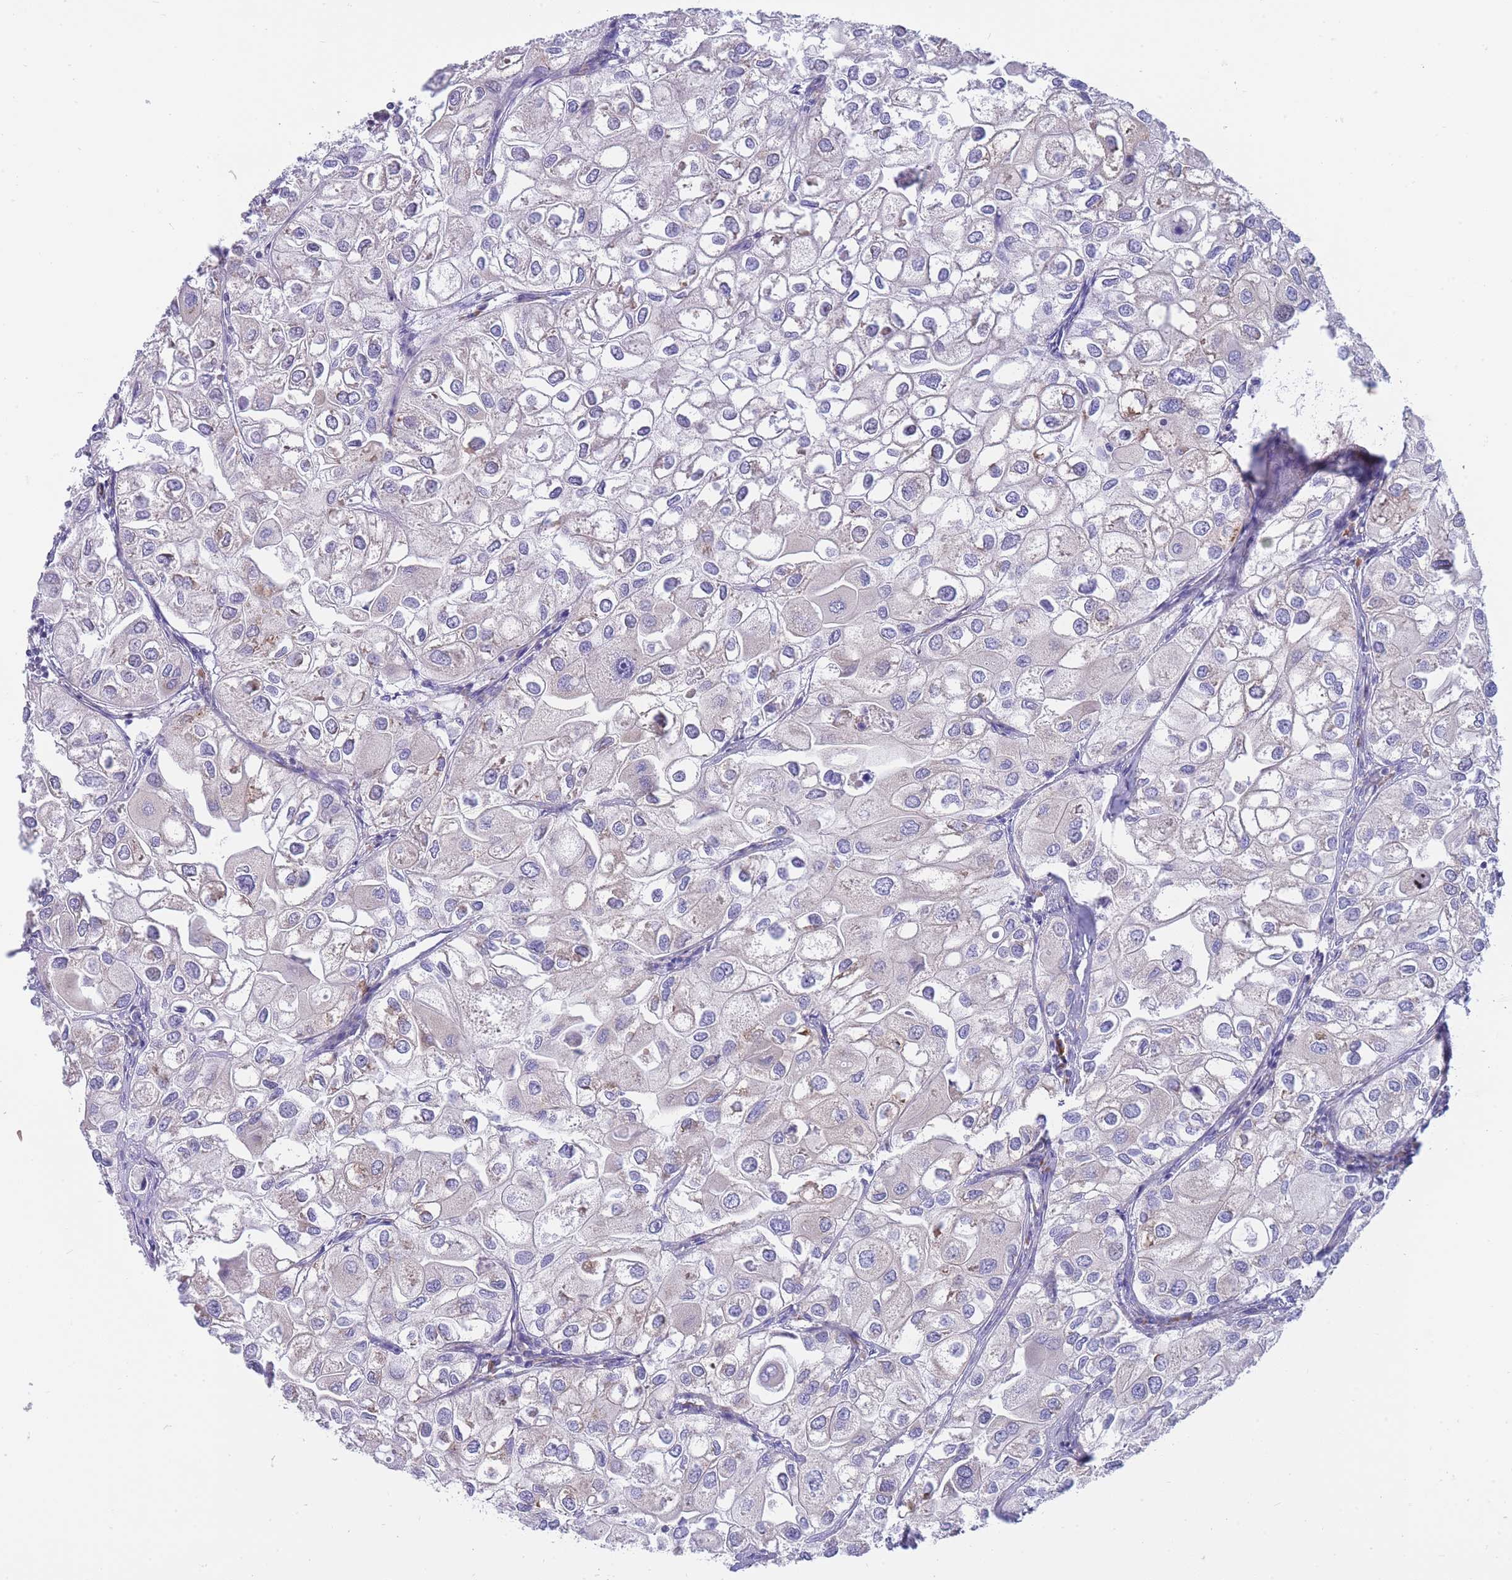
{"staining": {"intensity": "weak", "quantity": "<25%", "location": "cytoplasmic/membranous"}, "tissue": "urothelial cancer", "cell_type": "Tumor cells", "image_type": "cancer", "snomed": [{"axis": "morphology", "description": "Urothelial carcinoma, High grade"}, {"axis": "topography", "description": "Urinary bladder"}], "caption": "High magnification brightfield microscopy of urothelial cancer stained with DAB (brown) and counterstained with hematoxylin (blue): tumor cells show no significant positivity.", "gene": "SH2B2", "patient": {"sex": "male", "age": 64}}